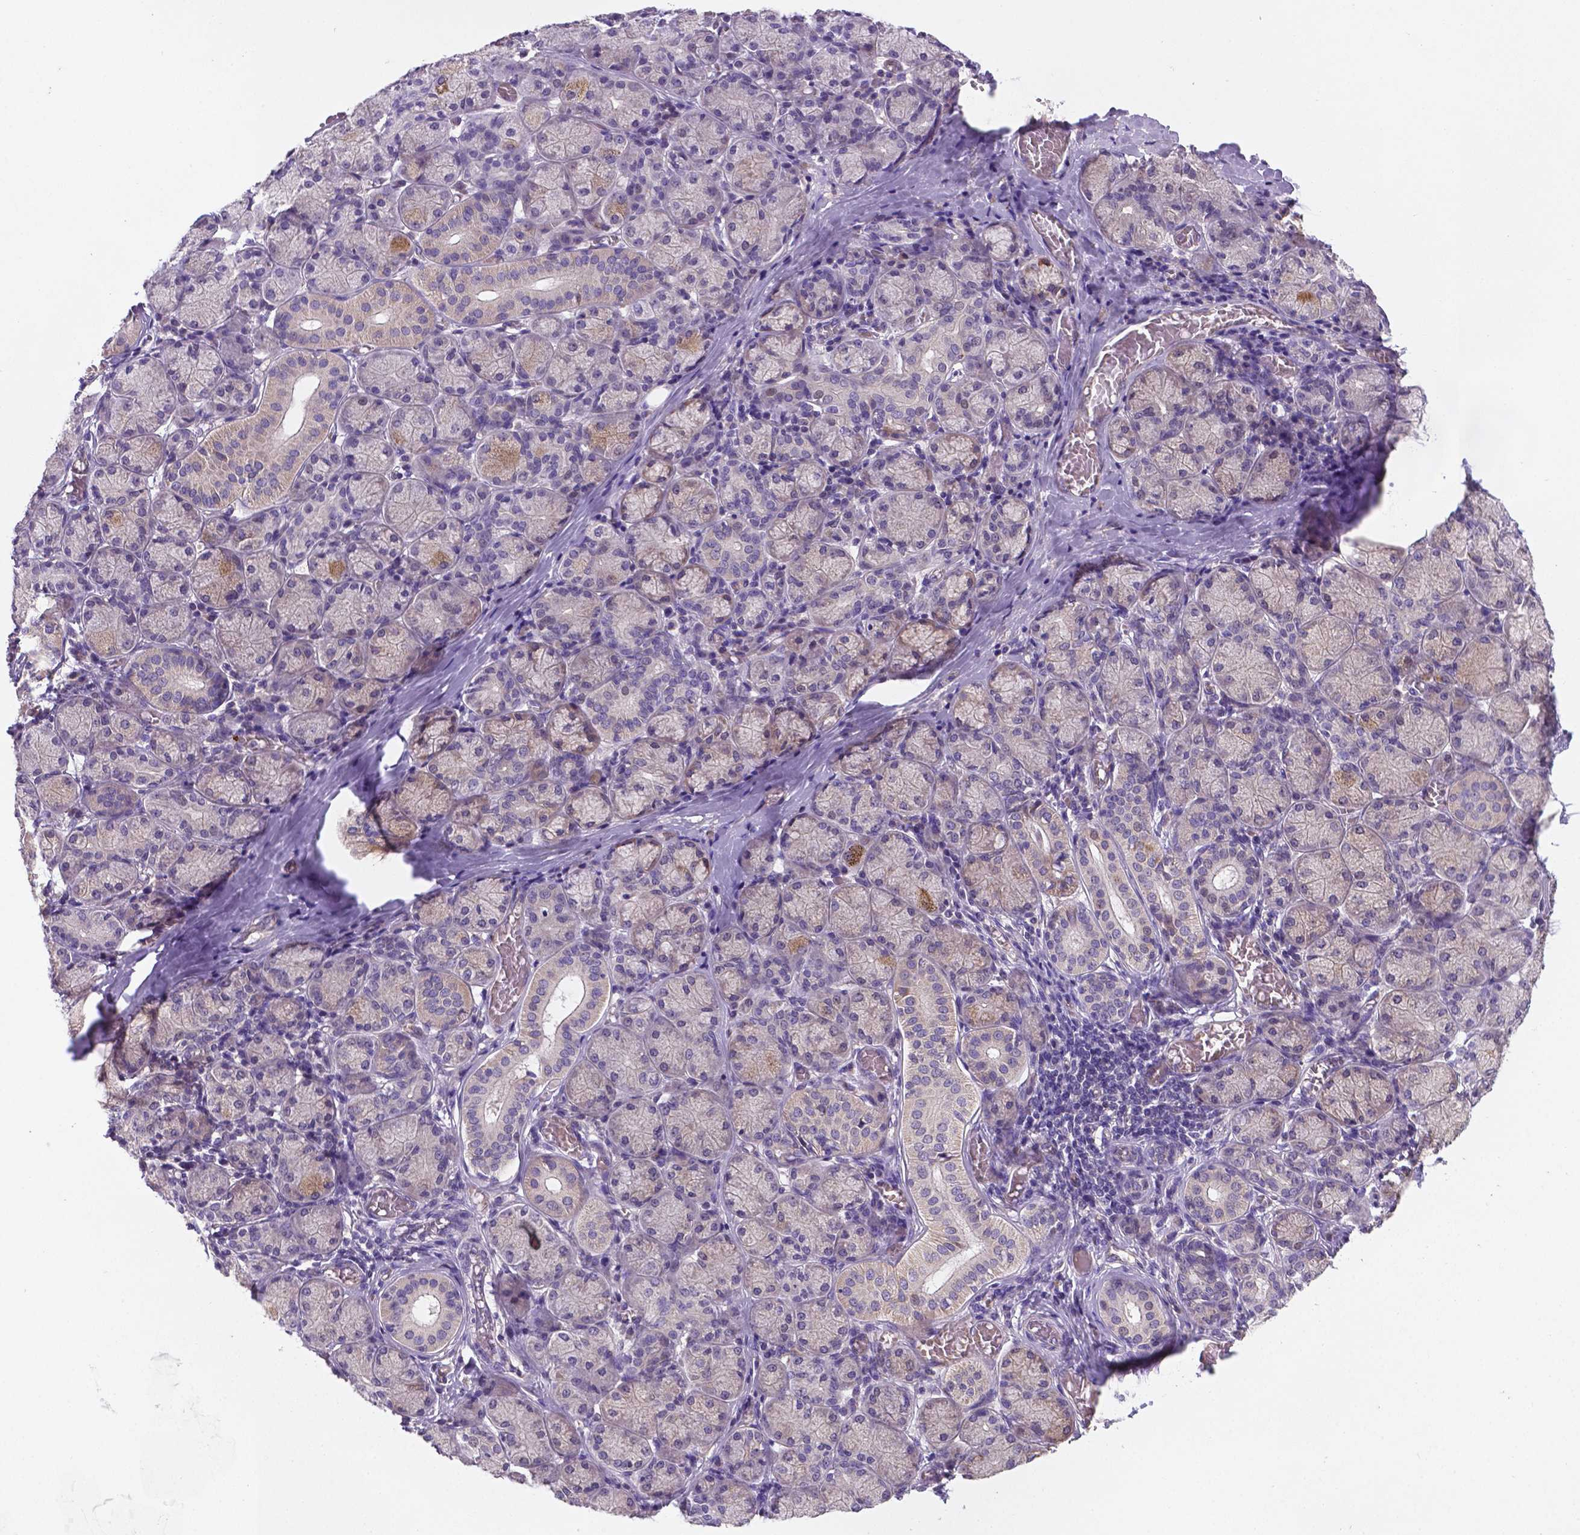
{"staining": {"intensity": "moderate", "quantity": "<25%", "location": "cytoplasmic/membranous"}, "tissue": "salivary gland", "cell_type": "Glandular cells", "image_type": "normal", "snomed": [{"axis": "morphology", "description": "Normal tissue, NOS"}, {"axis": "topography", "description": "Salivary gland"}, {"axis": "topography", "description": "Peripheral nerve tissue"}], "caption": "Protein staining of benign salivary gland shows moderate cytoplasmic/membranous staining in about <25% of glandular cells.", "gene": "TM4SF20", "patient": {"sex": "female", "age": 24}}